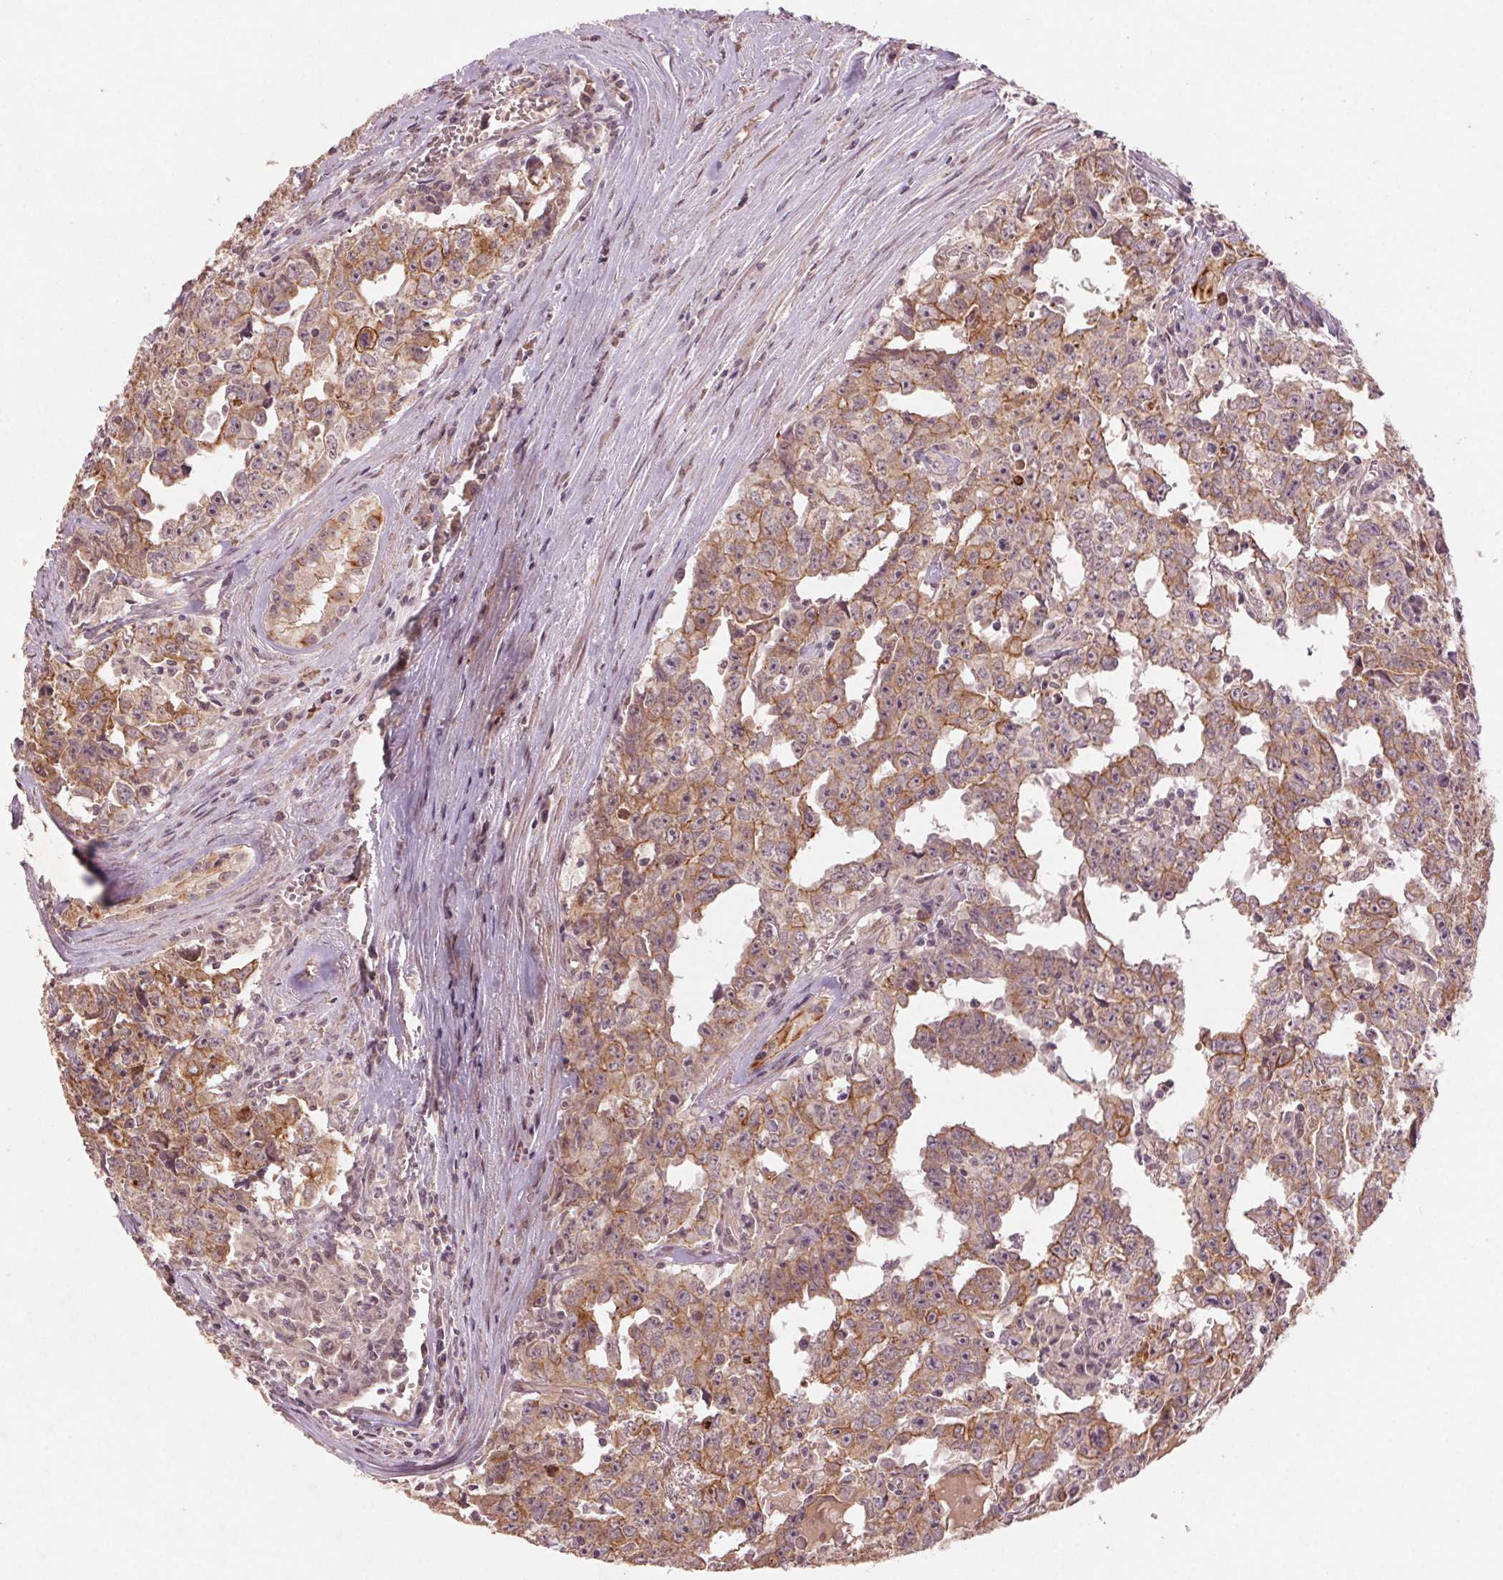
{"staining": {"intensity": "moderate", "quantity": "25%-75%", "location": "cytoplasmic/membranous"}, "tissue": "testis cancer", "cell_type": "Tumor cells", "image_type": "cancer", "snomed": [{"axis": "morphology", "description": "Carcinoma, Embryonal, NOS"}, {"axis": "topography", "description": "Testis"}], "caption": "Protein staining of embryonal carcinoma (testis) tissue shows moderate cytoplasmic/membranous expression in approximately 25%-75% of tumor cells.", "gene": "SMLR1", "patient": {"sex": "male", "age": 22}}